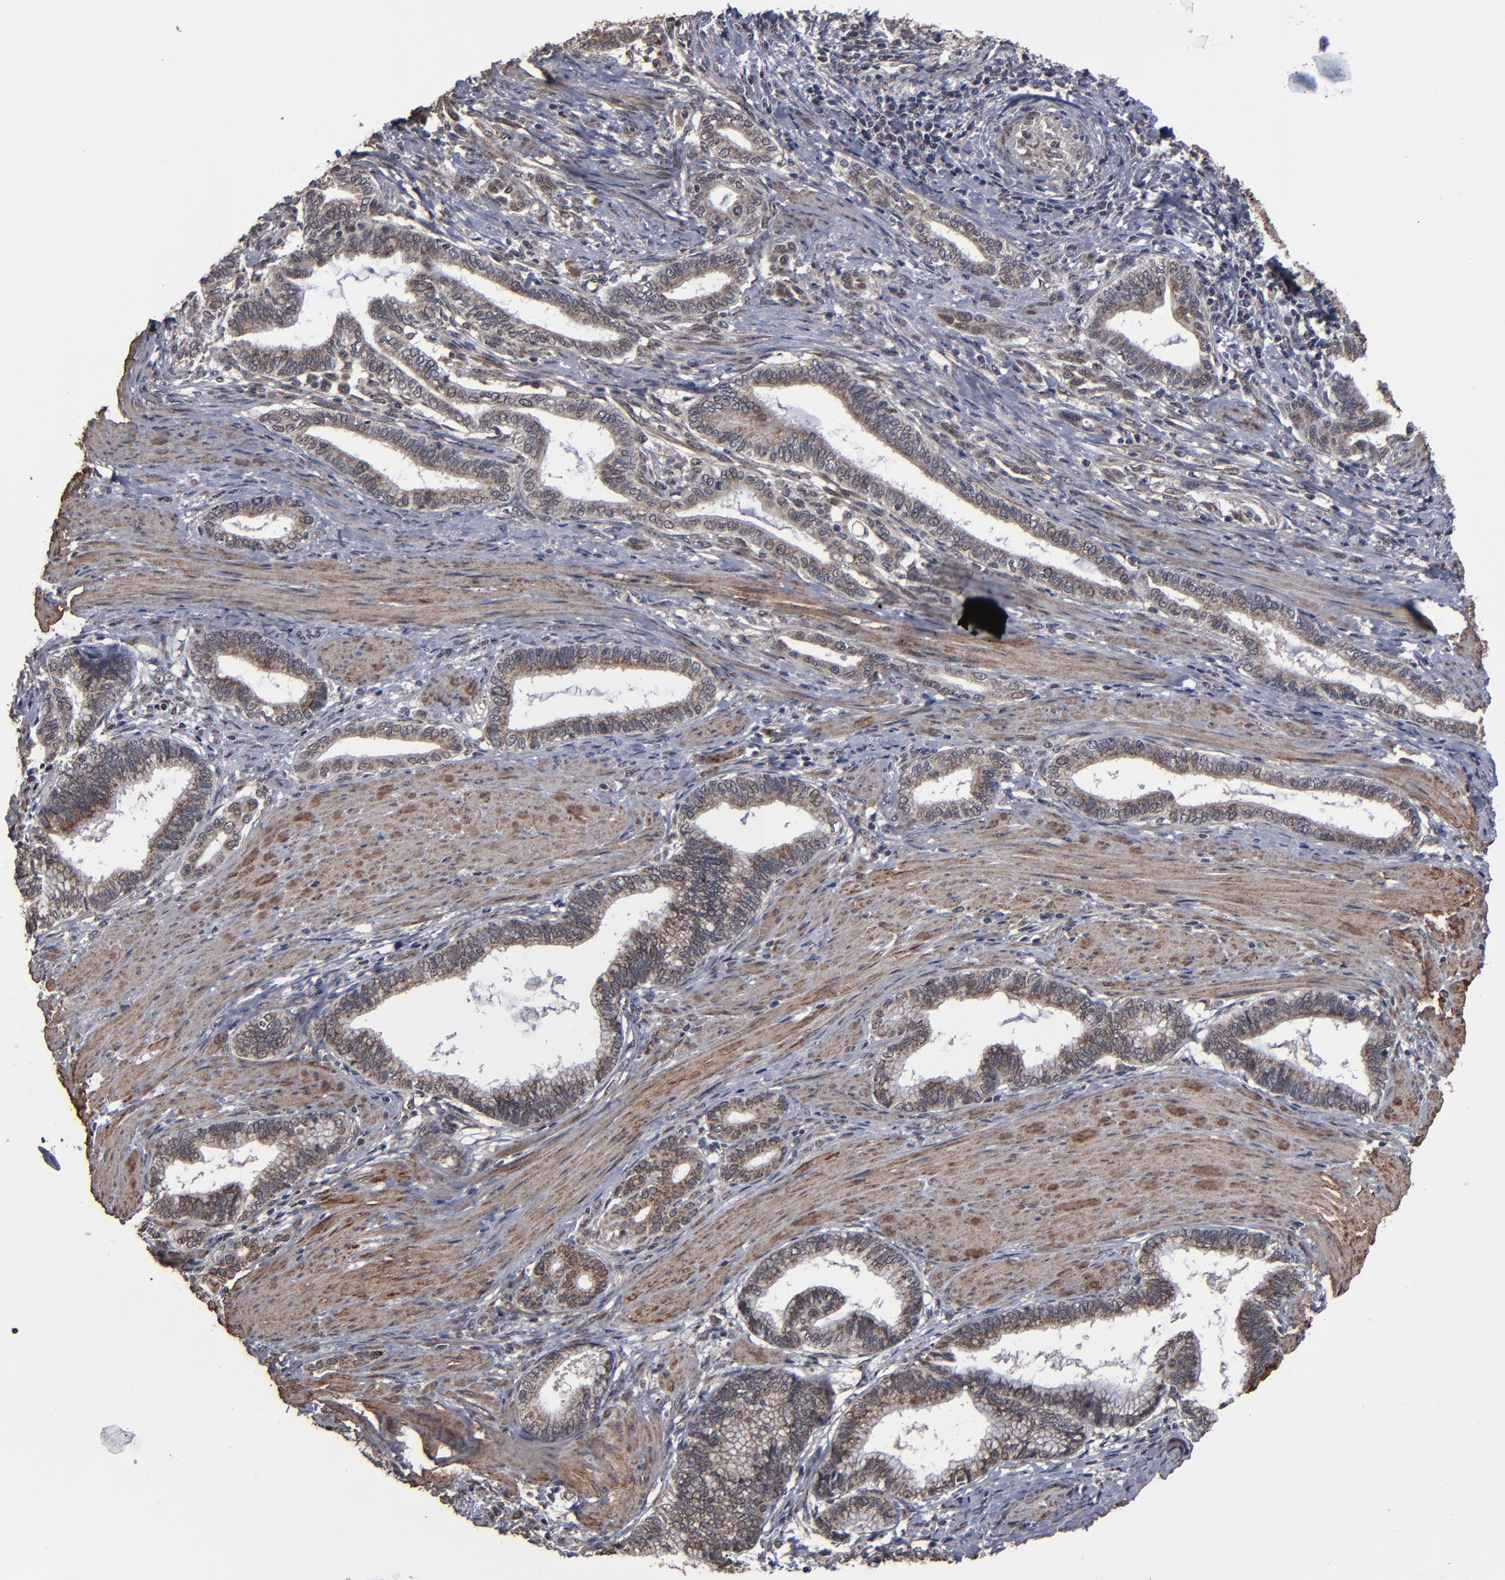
{"staining": {"intensity": "moderate", "quantity": ">75%", "location": "cytoplasmic/membranous"}, "tissue": "pancreatic cancer", "cell_type": "Tumor cells", "image_type": "cancer", "snomed": [{"axis": "morphology", "description": "Adenocarcinoma, NOS"}, {"axis": "topography", "description": "Pancreas"}], "caption": "Immunohistochemistry (IHC) histopathology image of human pancreatic cancer stained for a protein (brown), which shows medium levels of moderate cytoplasmic/membranous expression in about >75% of tumor cells.", "gene": "BNIP3", "patient": {"sex": "female", "age": 64}}